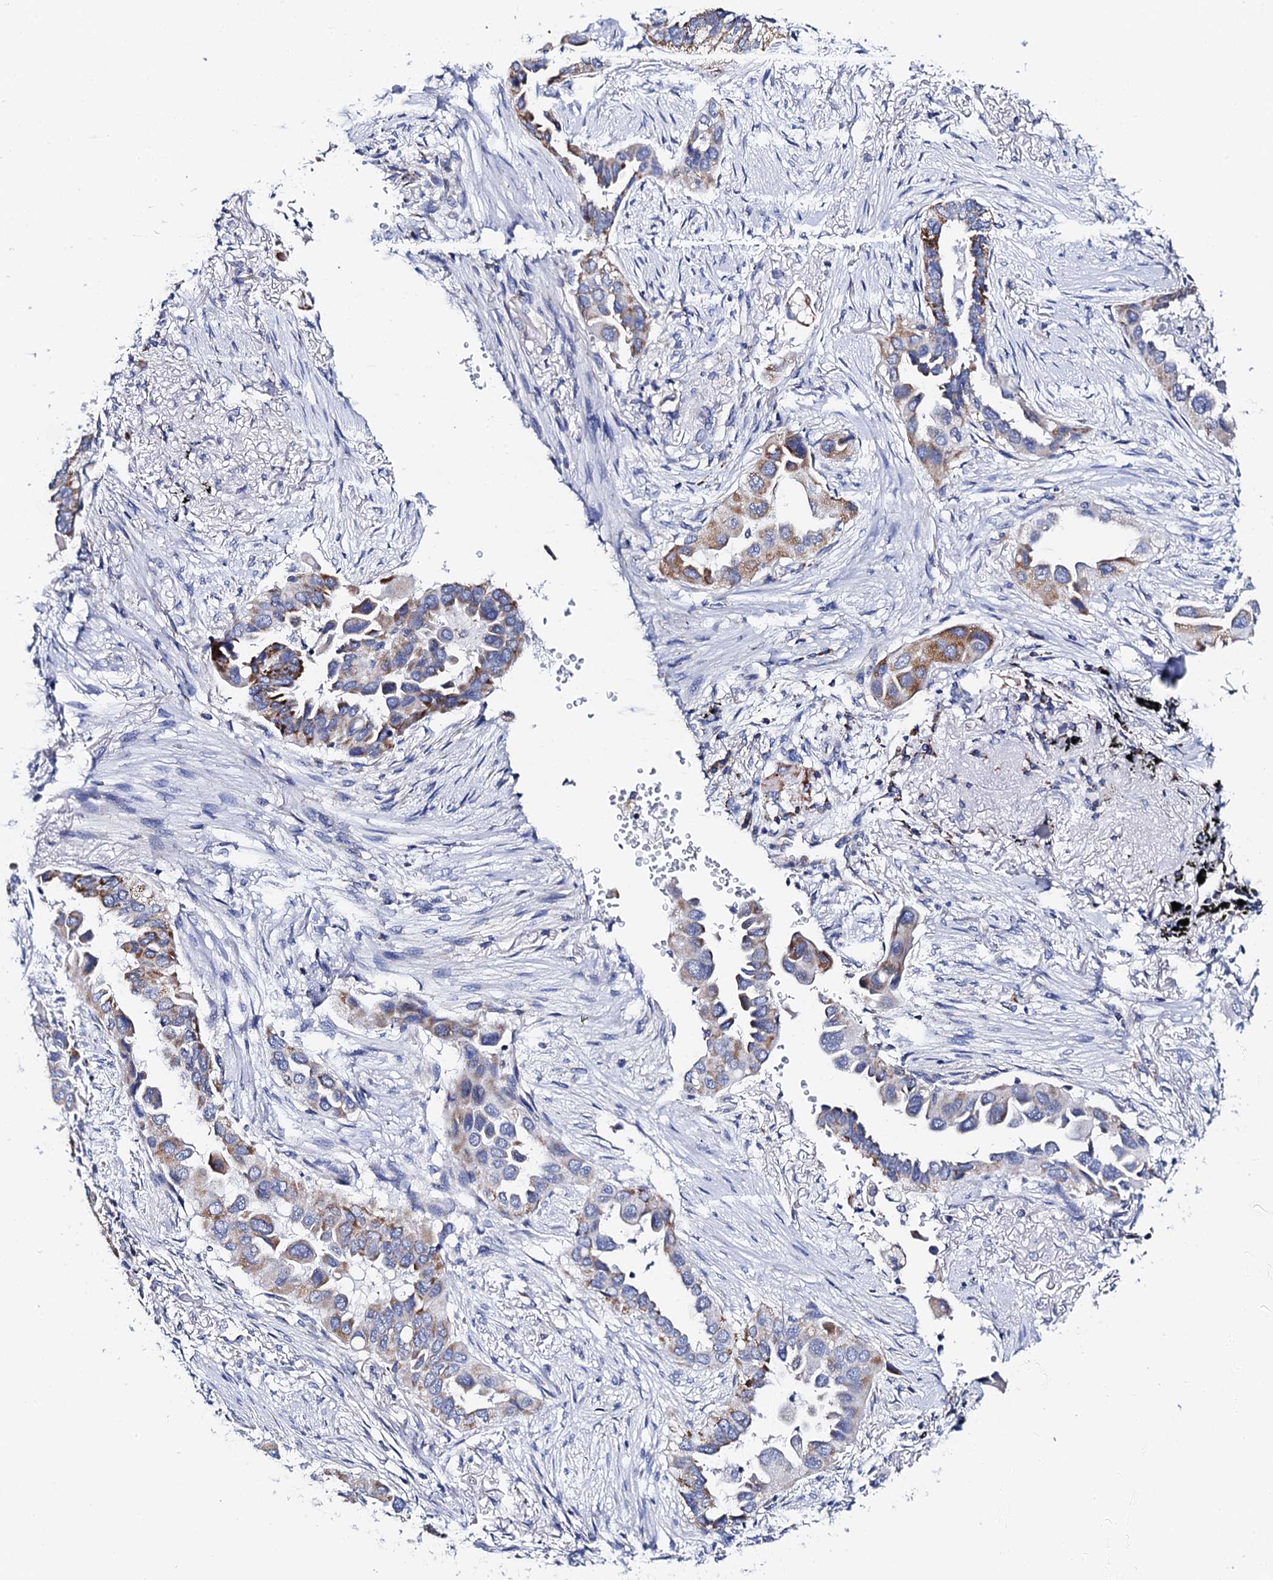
{"staining": {"intensity": "strong", "quantity": "25%-75%", "location": "cytoplasmic/membranous"}, "tissue": "lung cancer", "cell_type": "Tumor cells", "image_type": "cancer", "snomed": [{"axis": "morphology", "description": "Adenocarcinoma, NOS"}, {"axis": "topography", "description": "Lung"}], "caption": "Strong cytoplasmic/membranous protein positivity is seen in about 25%-75% of tumor cells in adenocarcinoma (lung).", "gene": "ACADSB", "patient": {"sex": "female", "age": 76}}